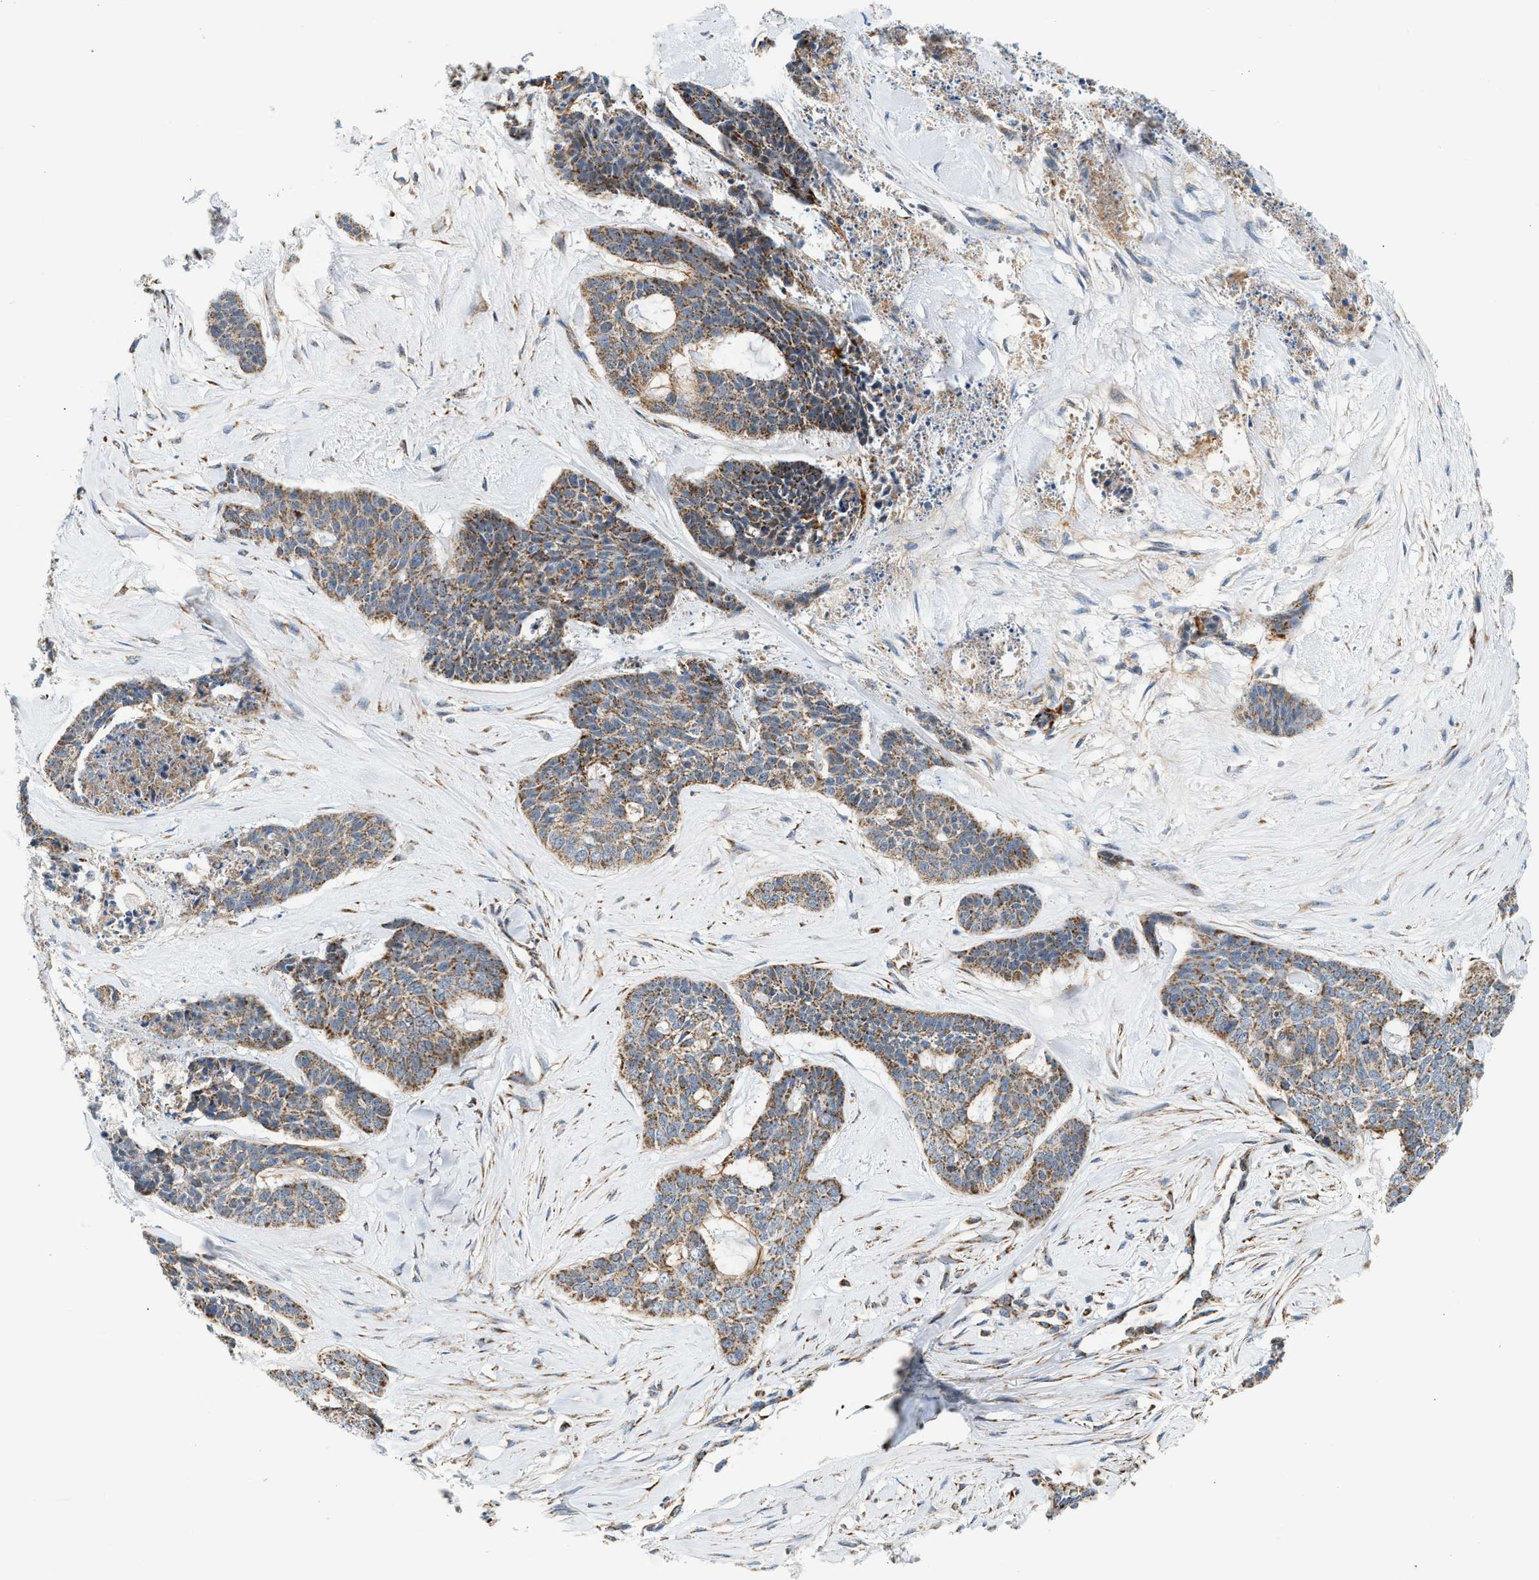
{"staining": {"intensity": "moderate", "quantity": ">75%", "location": "cytoplasmic/membranous"}, "tissue": "skin cancer", "cell_type": "Tumor cells", "image_type": "cancer", "snomed": [{"axis": "morphology", "description": "Basal cell carcinoma"}, {"axis": "topography", "description": "Skin"}], "caption": "An image of skin cancer stained for a protein shows moderate cytoplasmic/membranous brown staining in tumor cells.", "gene": "PMPCA", "patient": {"sex": "female", "age": 64}}